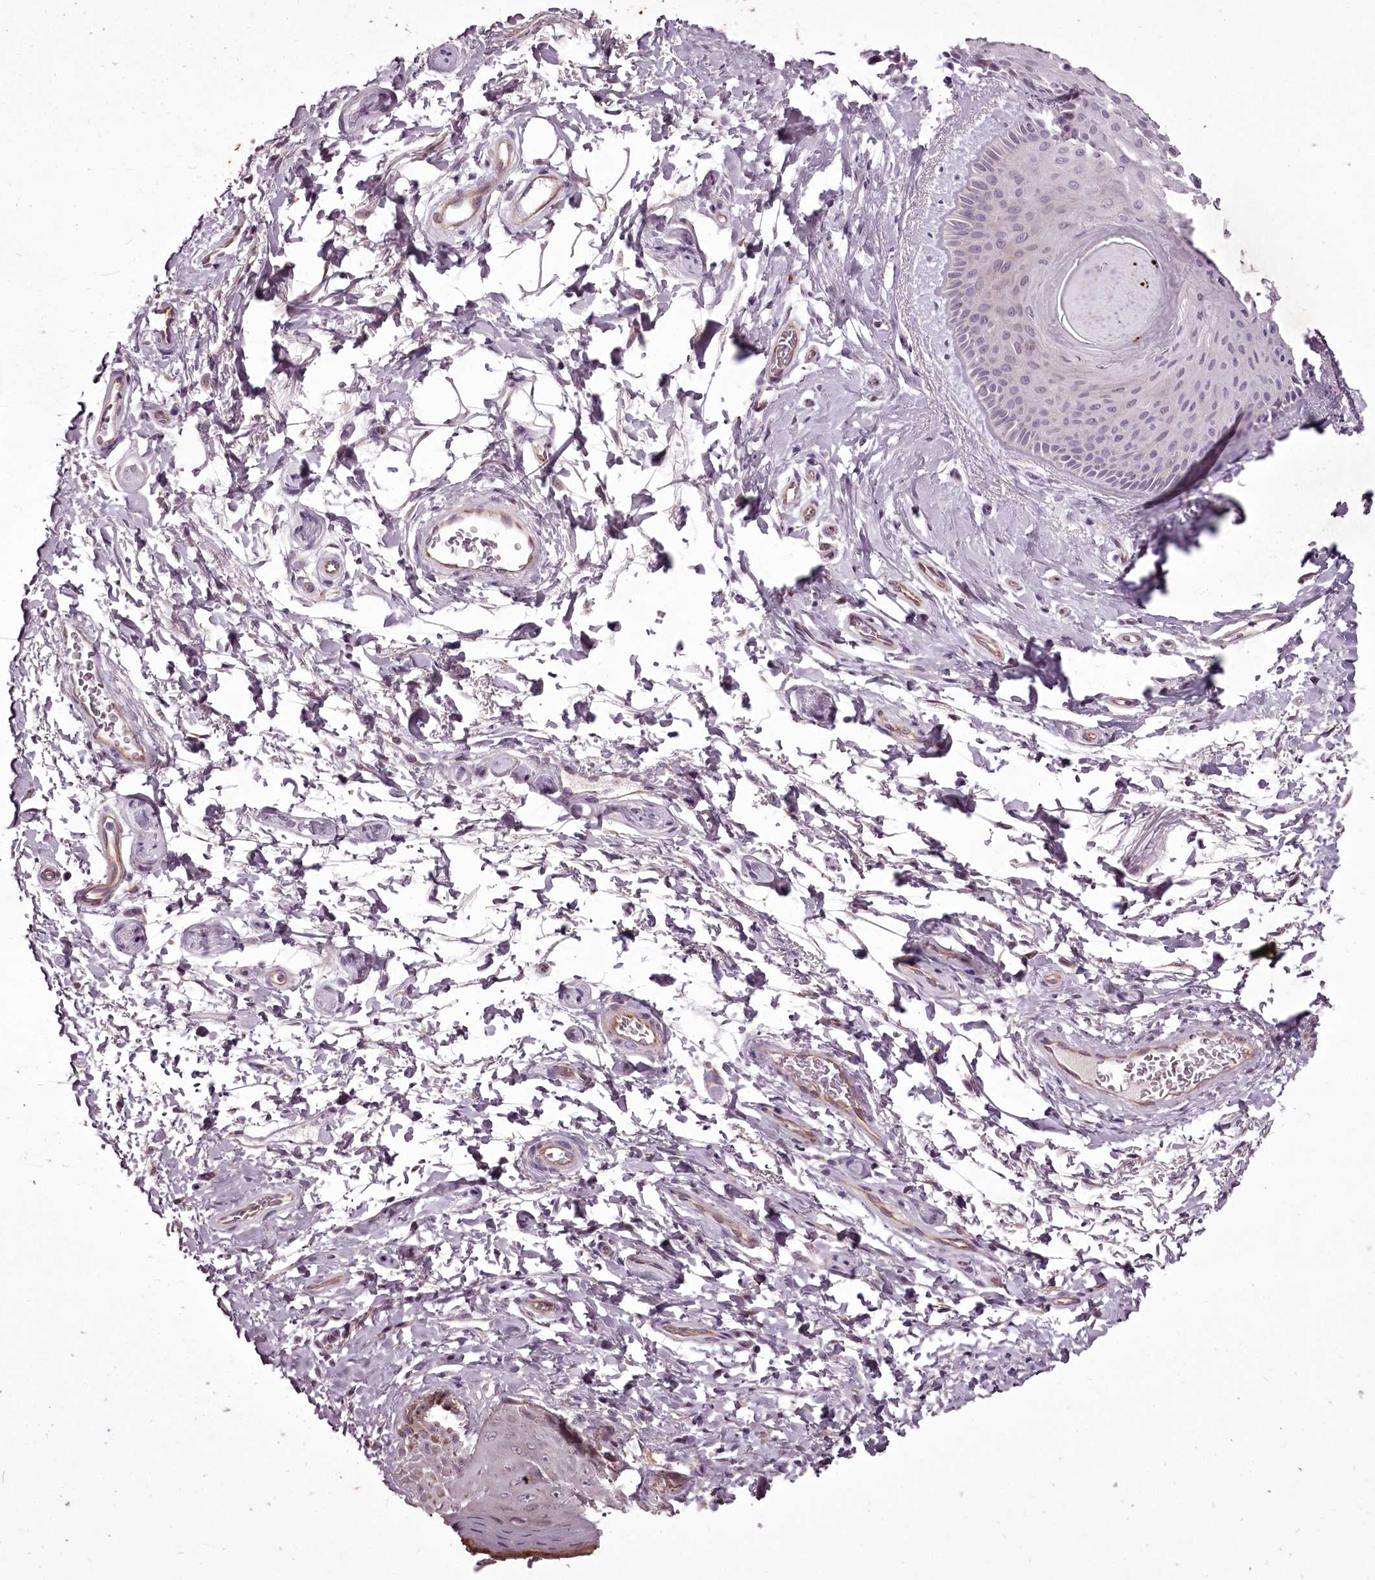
{"staining": {"intensity": "negative", "quantity": "none", "location": "none"}, "tissue": "skin", "cell_type": "Epidermal cells", "image_type": "normal", "snomed": [{"axis": "morphology", "description": "Normal tissue, NOS"}, {"axis": "topography", "description": "Anal"}], "caption": "Skin stained for a protein using IHC exhibits no staining epidermal cells.", "gene": "C1orf56", "patient": {"sex": "male", "age": 44}}